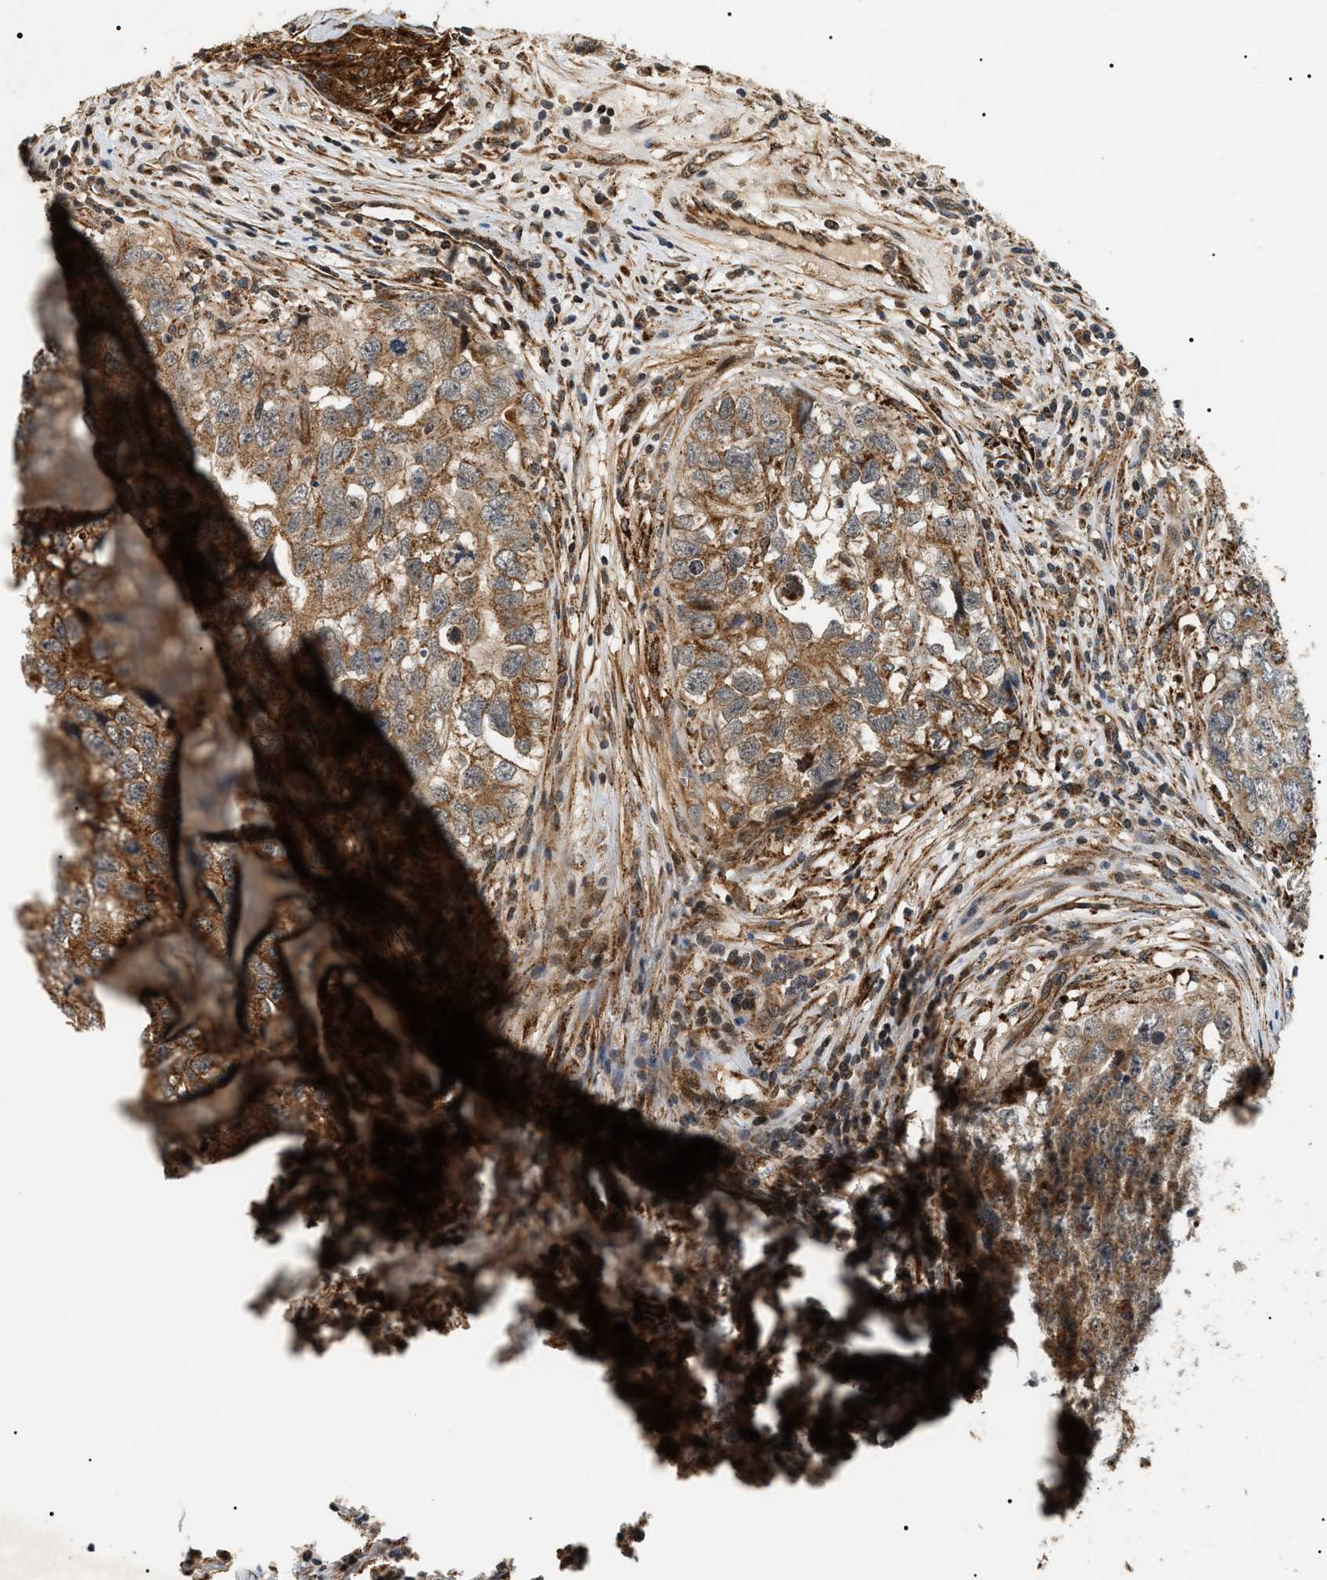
{"staining": {"intensity": "moderate", "quantity": ">75%", "location": "cytoplasmic/membranous"}, "tissue": "testis cancer", "cell_type": "Tumor cells", "image_type": "cancer", "snomed": [{"axis": "morphology", "description": "Seminoma, NOS"}, {"axis": "morphology", "description": "Carcinoma, Embryonal, NOS"}, {"axis": "topography", "description": "Testis"}], "caption": "Immunohistochemical staining of testis cancer (embryonal carcinoma) exhibits medium levels of moderate cytoplasmic/membranous positivity in about >75% of tumor cells.", "gene": "ZBTB26", "patient": {"sex": "male", "age": 43}}